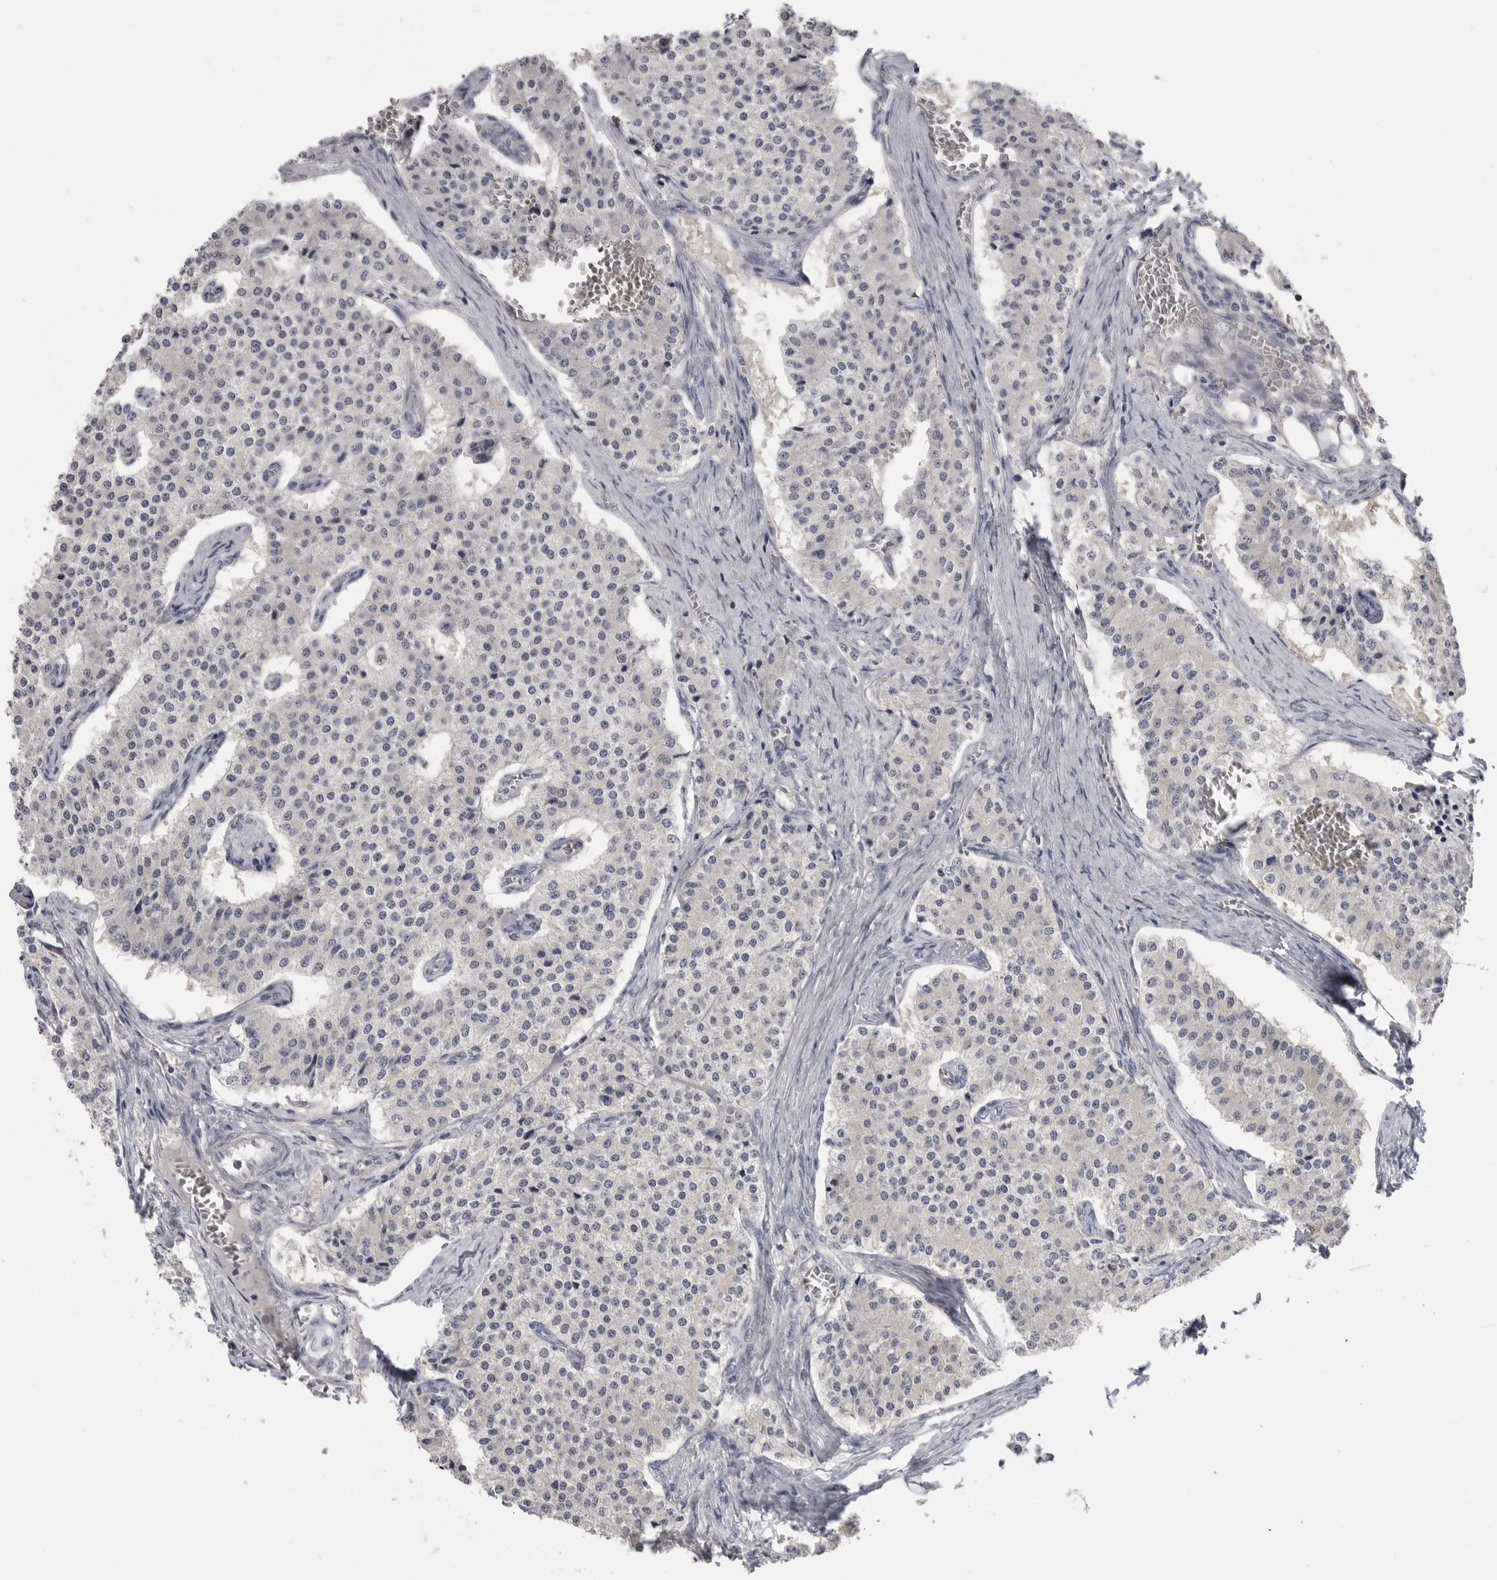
{"staining": {"intensity": "negative", "quantity": "none", "location": "none"}, "tissue": "carcinoid", "cell_type": "Tumor cells", "image_type": "cancer", "snomed": [{"axis": "morphology", "description": "Carcinoid, malignant, NOS"}, {"axis": "topography", "description": "Colon"}], "caption": "Tumor cells show no significant protein expression in carcinoid.", "gene": "PLEKHF1", "patient": {"sex": "female", "age": 52}}